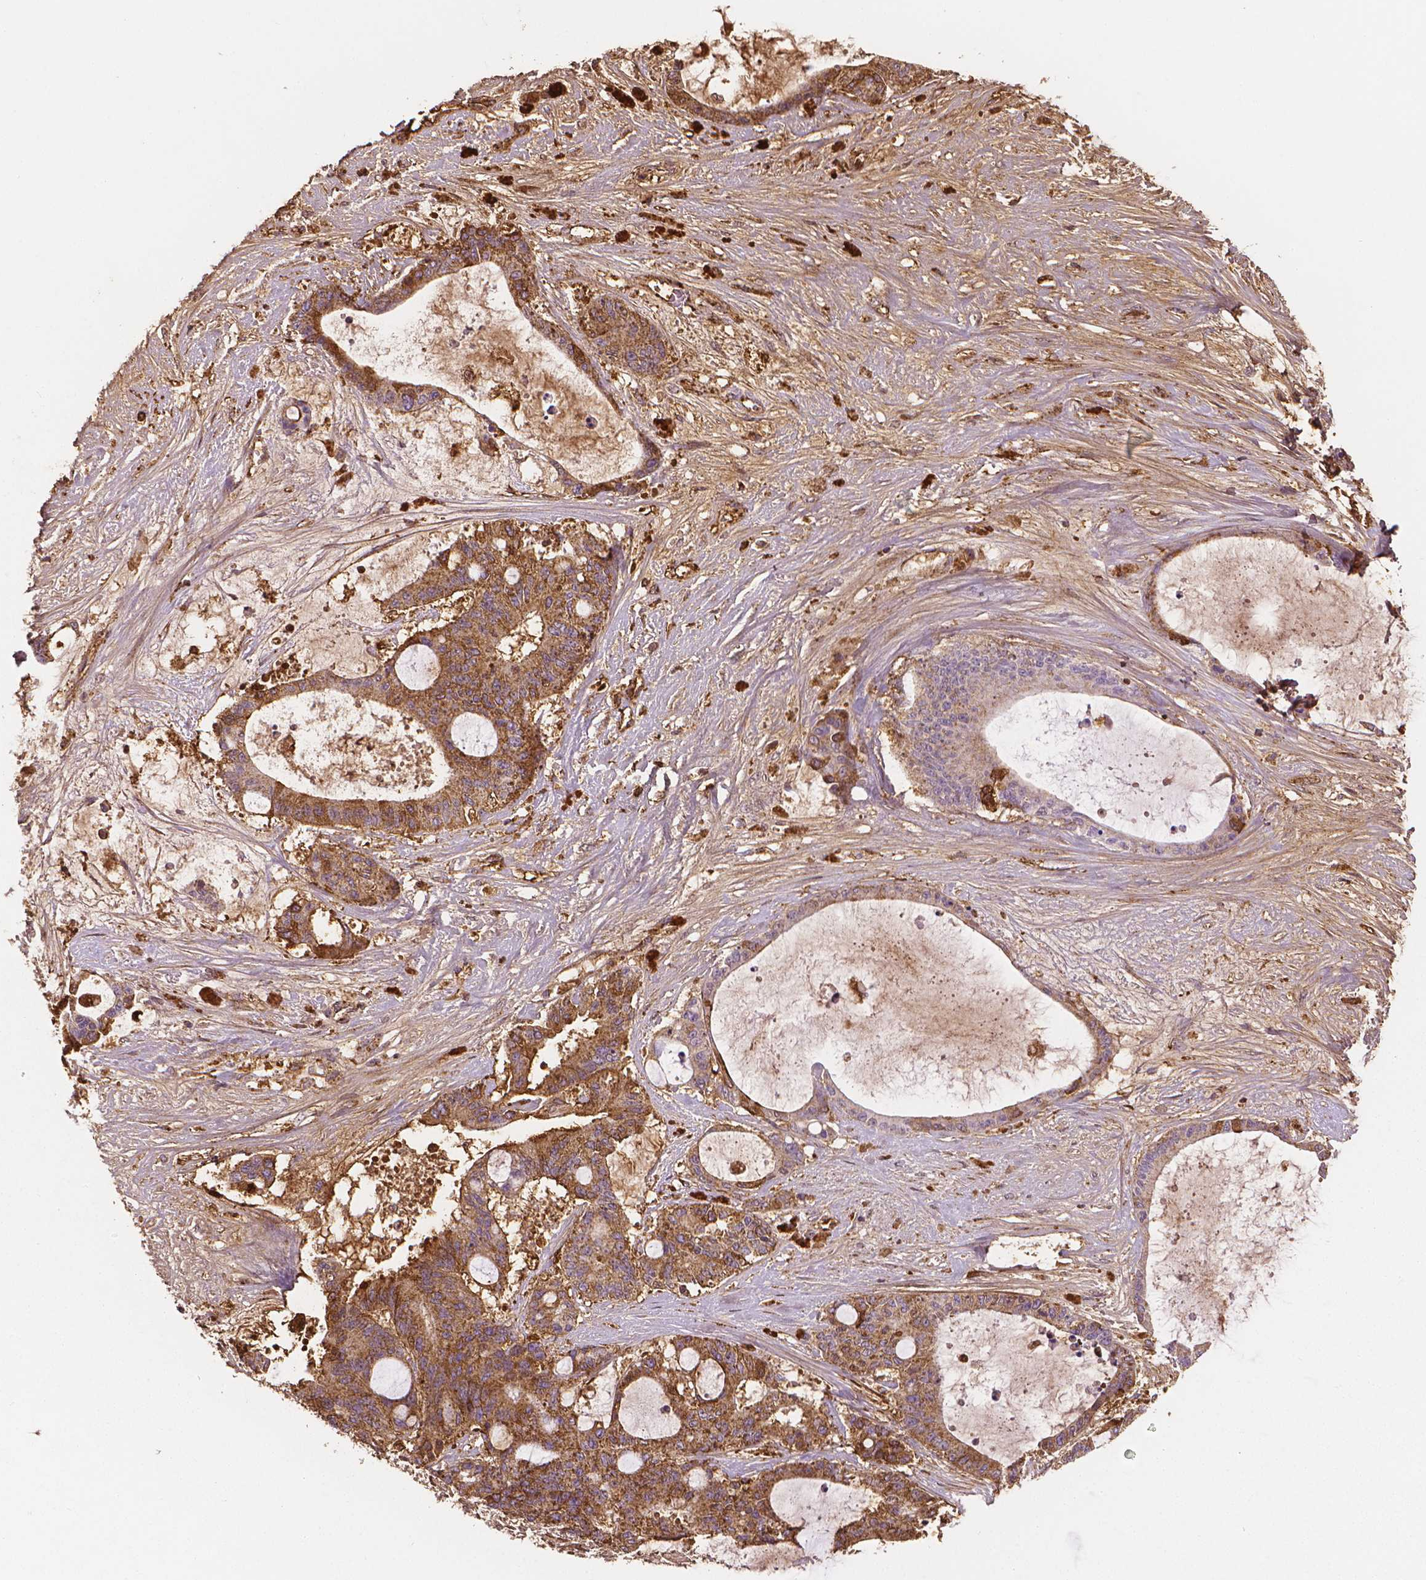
{"staining": {"intensity": "moderate", "quantity": ">75%", "location": "cytoplasmic/membranous"}, "tissue": "liver cancer", "cell_type": "Tumor cells", "image_type": "cancer", "snomed": [{"axis": "morphology", "description": "Normal tissue, NOS"}, {"axis": "morphology", "description": "Cholangiocarcinoma"}, {"axis": "topography", "description": "Liver"}, {"axis": "topography", "description": "Peripheral nerve tissue"}], "caption": "High-magnification brightfield microscopy of liver cancer (cholangiocarcinoma) stained with DAB (3,3'-diaminobenzidine) (brown) and counterstained with hematoxylin (blue). tumor cells exhibit moderate cytoplasmic/membranous positivity is identified in about>75% of cells.", "gene": "DCN", "patient": {"sex": "female", "age": 73}}